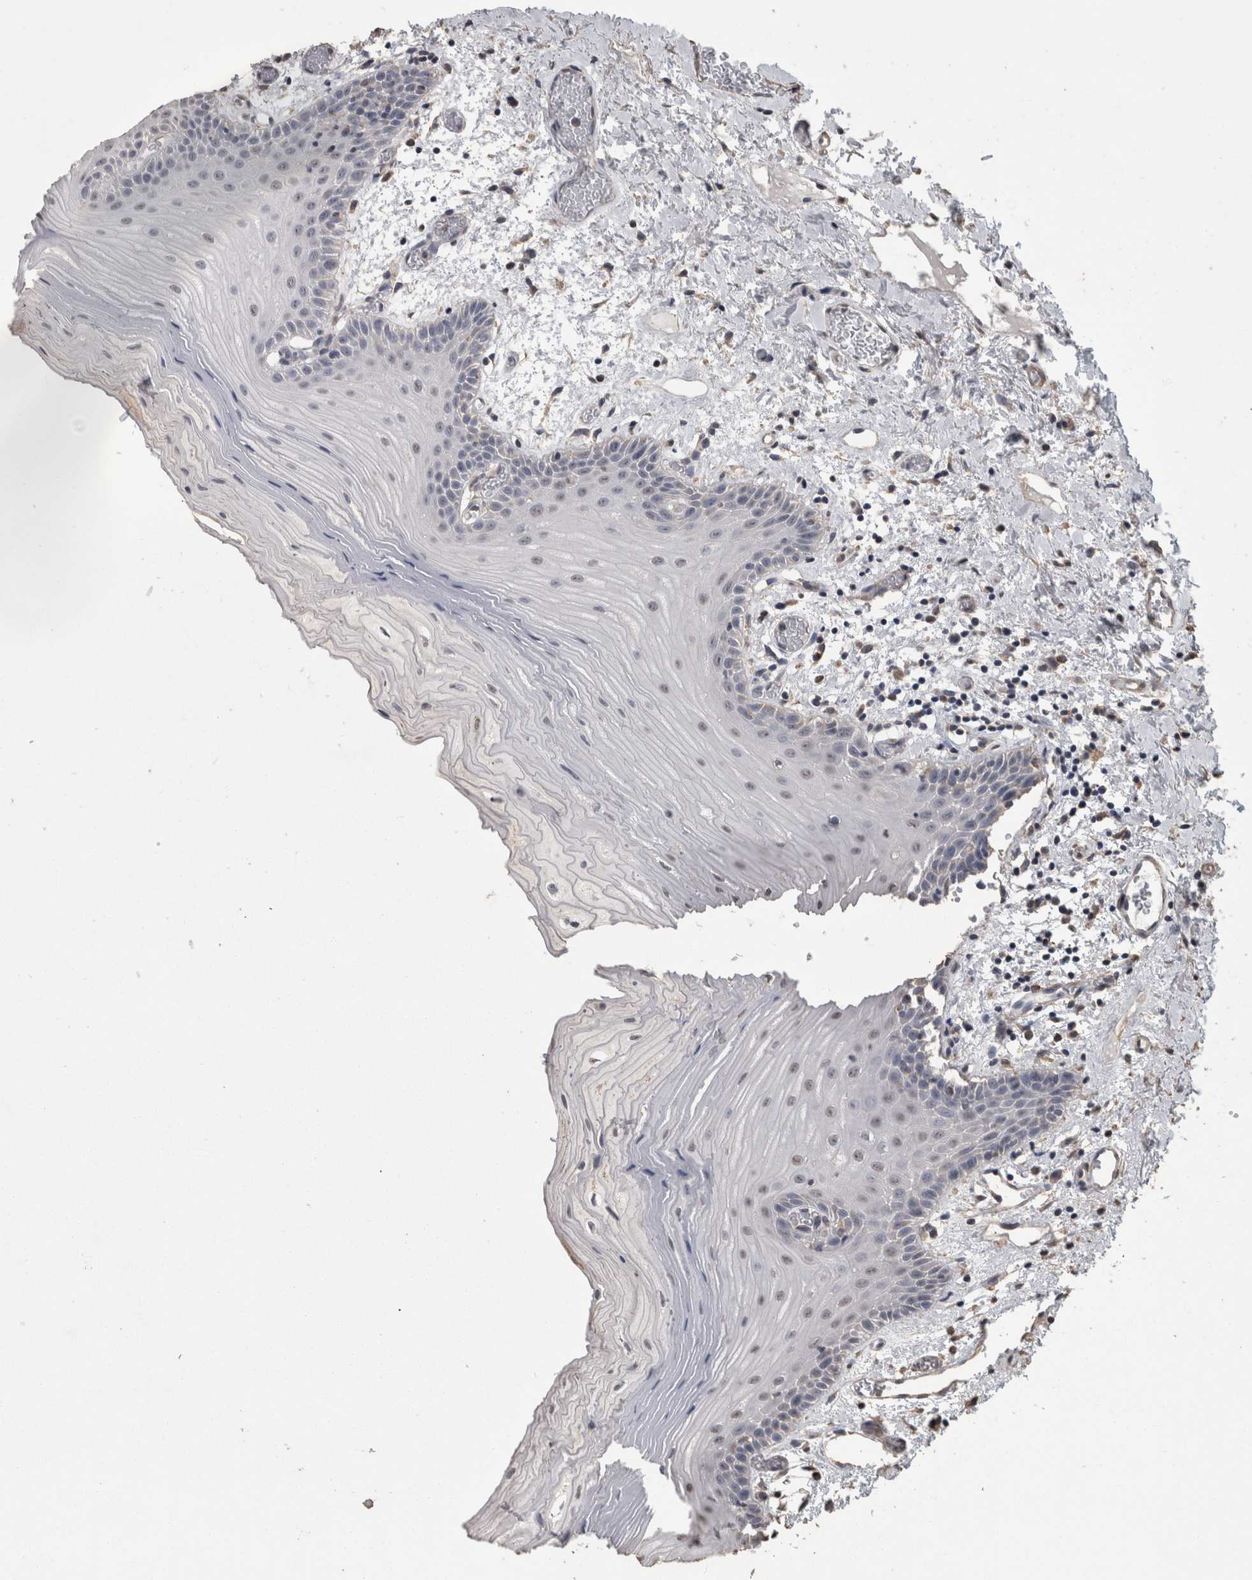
{"staining": {"intensity": "negative", "quantity": "none", "location": "none"}, "tissue": "oral mucosa", "cell_type": "Squamous epithelial cells", "image_type": "normal", "snomed": [{"axis": "morphology", "description": "Normal tissue, NOS"}, {"axis": "topography", "description": "Oral tissue"}], "caption": "High magnification brightfield microscopy of benign oral mucosa stained with DAB (brown) and counterstained with hematoxylin (blue): squamous epithelial cells show no significant expression.", "gene": "ACADM", "patient": {"sex": "male", "age": 52}}